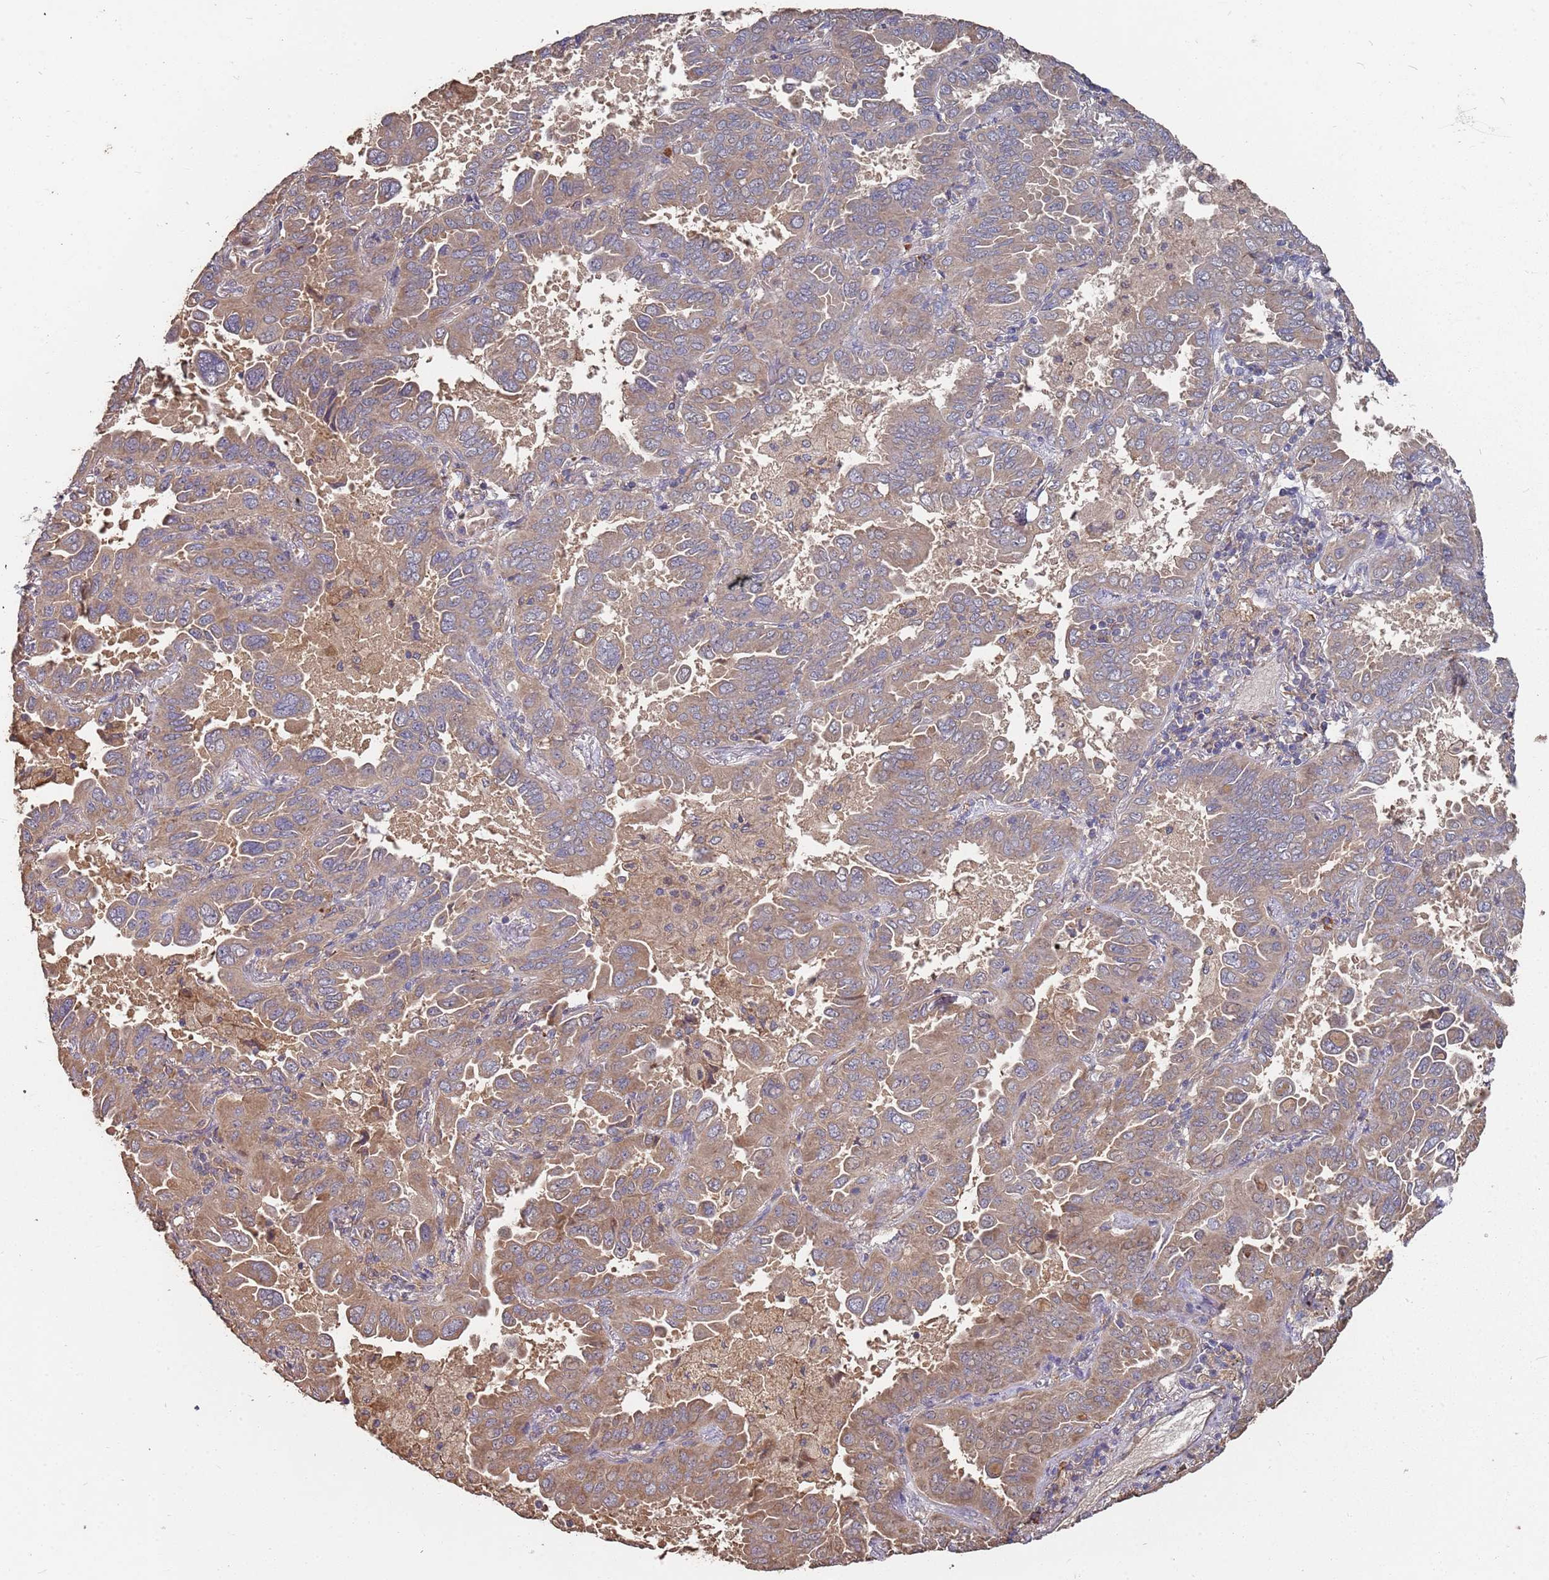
{"staining": {"intensity": "moderate", "quantity": "25%-75%", "location": "cytoplasmic/membranous"}, "tissue": "lung cancer", "cell_type": "Tumor cells", "image_type": "cancer", "snomed": [{"axis": "morphology", "description": "Adenocarcinoma, NOS"}, {"axis": "topography", "description": "Lung"}], "caption": "IHC (DAB) staining of human lung cancer demonstrates moderate cytoplasmic/membranous protein staining in approximately 25%-75% of tumor cells.", "gene": "ATG5", "patient": {"sex": "male", "age": 64}}